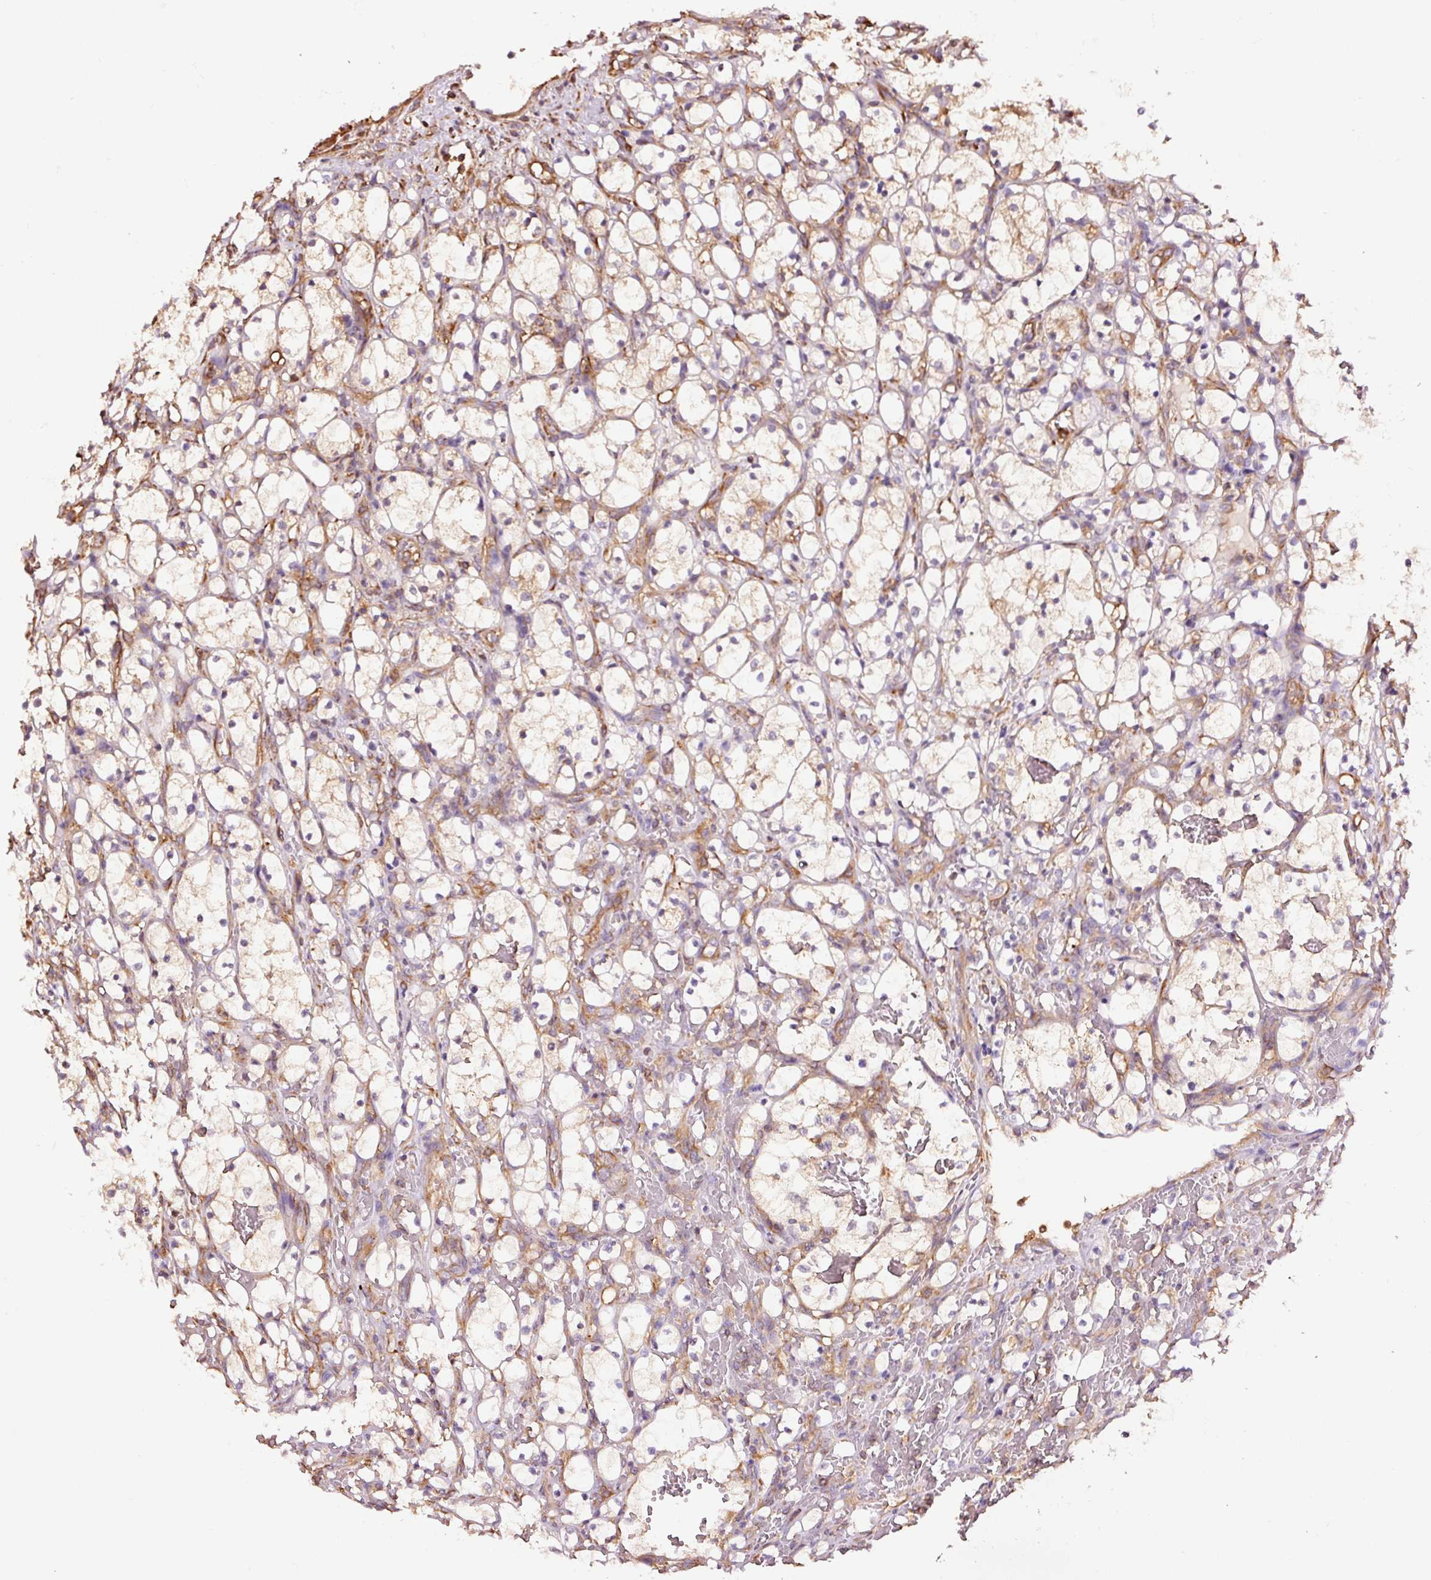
{"staining": {"intensity": "weak", "quantity": "25%-75%", "location": "cytoplasmic/membranous"}, "tissue": "renal cancer", "cell_type": "Tumor cells", "image_type": "cancer", "snomed": [{"axis": "morphology", "description": "Adenocarcinoma, NOS"}, {"axis": "topography", "description": "Kidney"}], "caption": "Tumor cells reveal weak cytoplasmic/membranous expression in about 25%-75% of cells in adenocarcinoma (renal).", "gene": "METAP1", "patient": {"sex": "female", "age": 69}}